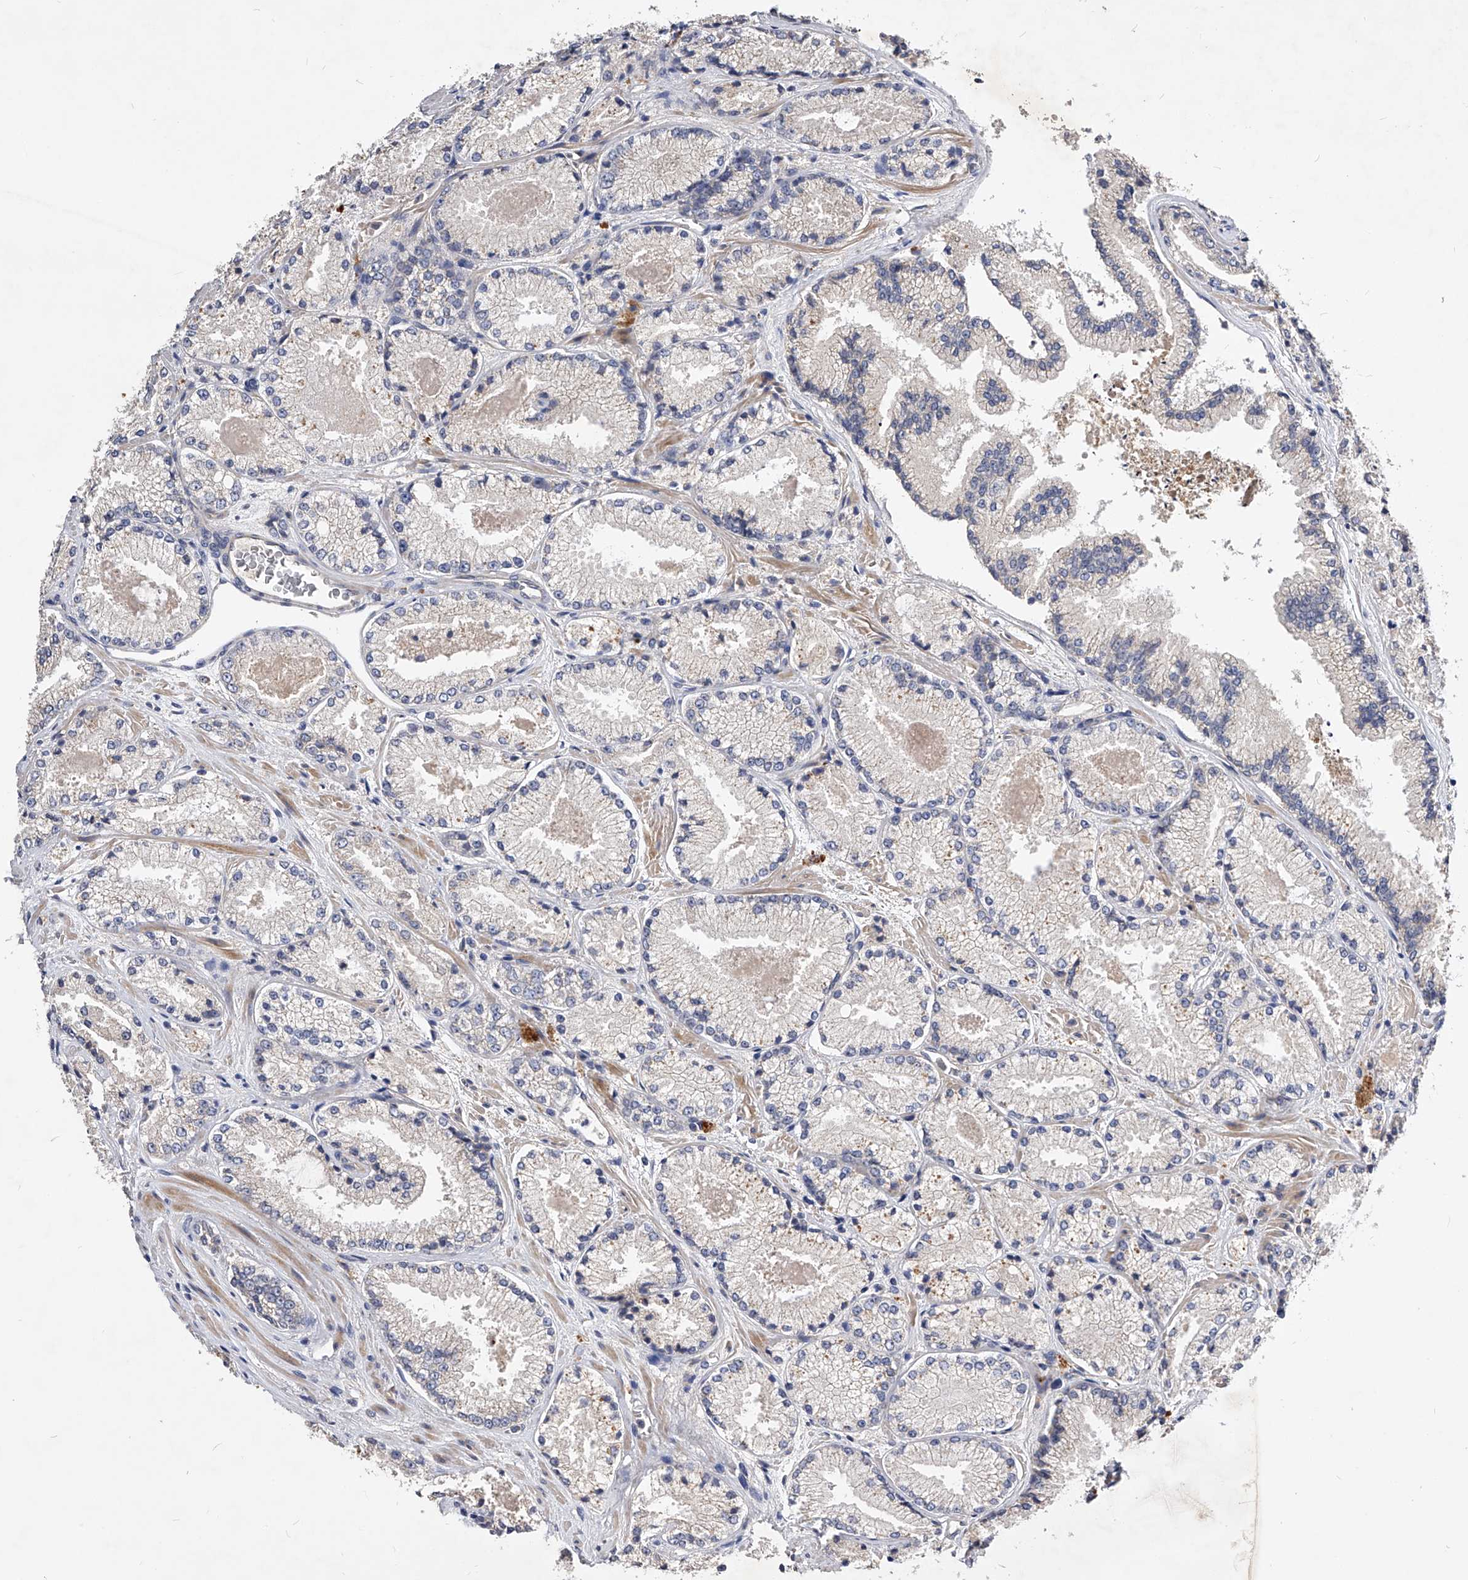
{"staining": {"intensity": "negative", "quantity": "none", "location": "none"}, "tissue": "prostate cancer", "cell_type": "Tumor cells", "image_type": "cancer", "snomed": [{"axis": "morphology", "description": "Adenocarcinoma, High grade"}, {"axis": "topography", "description": "Prostate"}], "caption": "A high-resolution image shows immunohistochemistry (IHC) staining of prostate high-grade adenocarcinoma, which reveals no significant staining in tumor cells.", "gene": "ARL4C", "patient": {"sex": "male", "age": 73}}